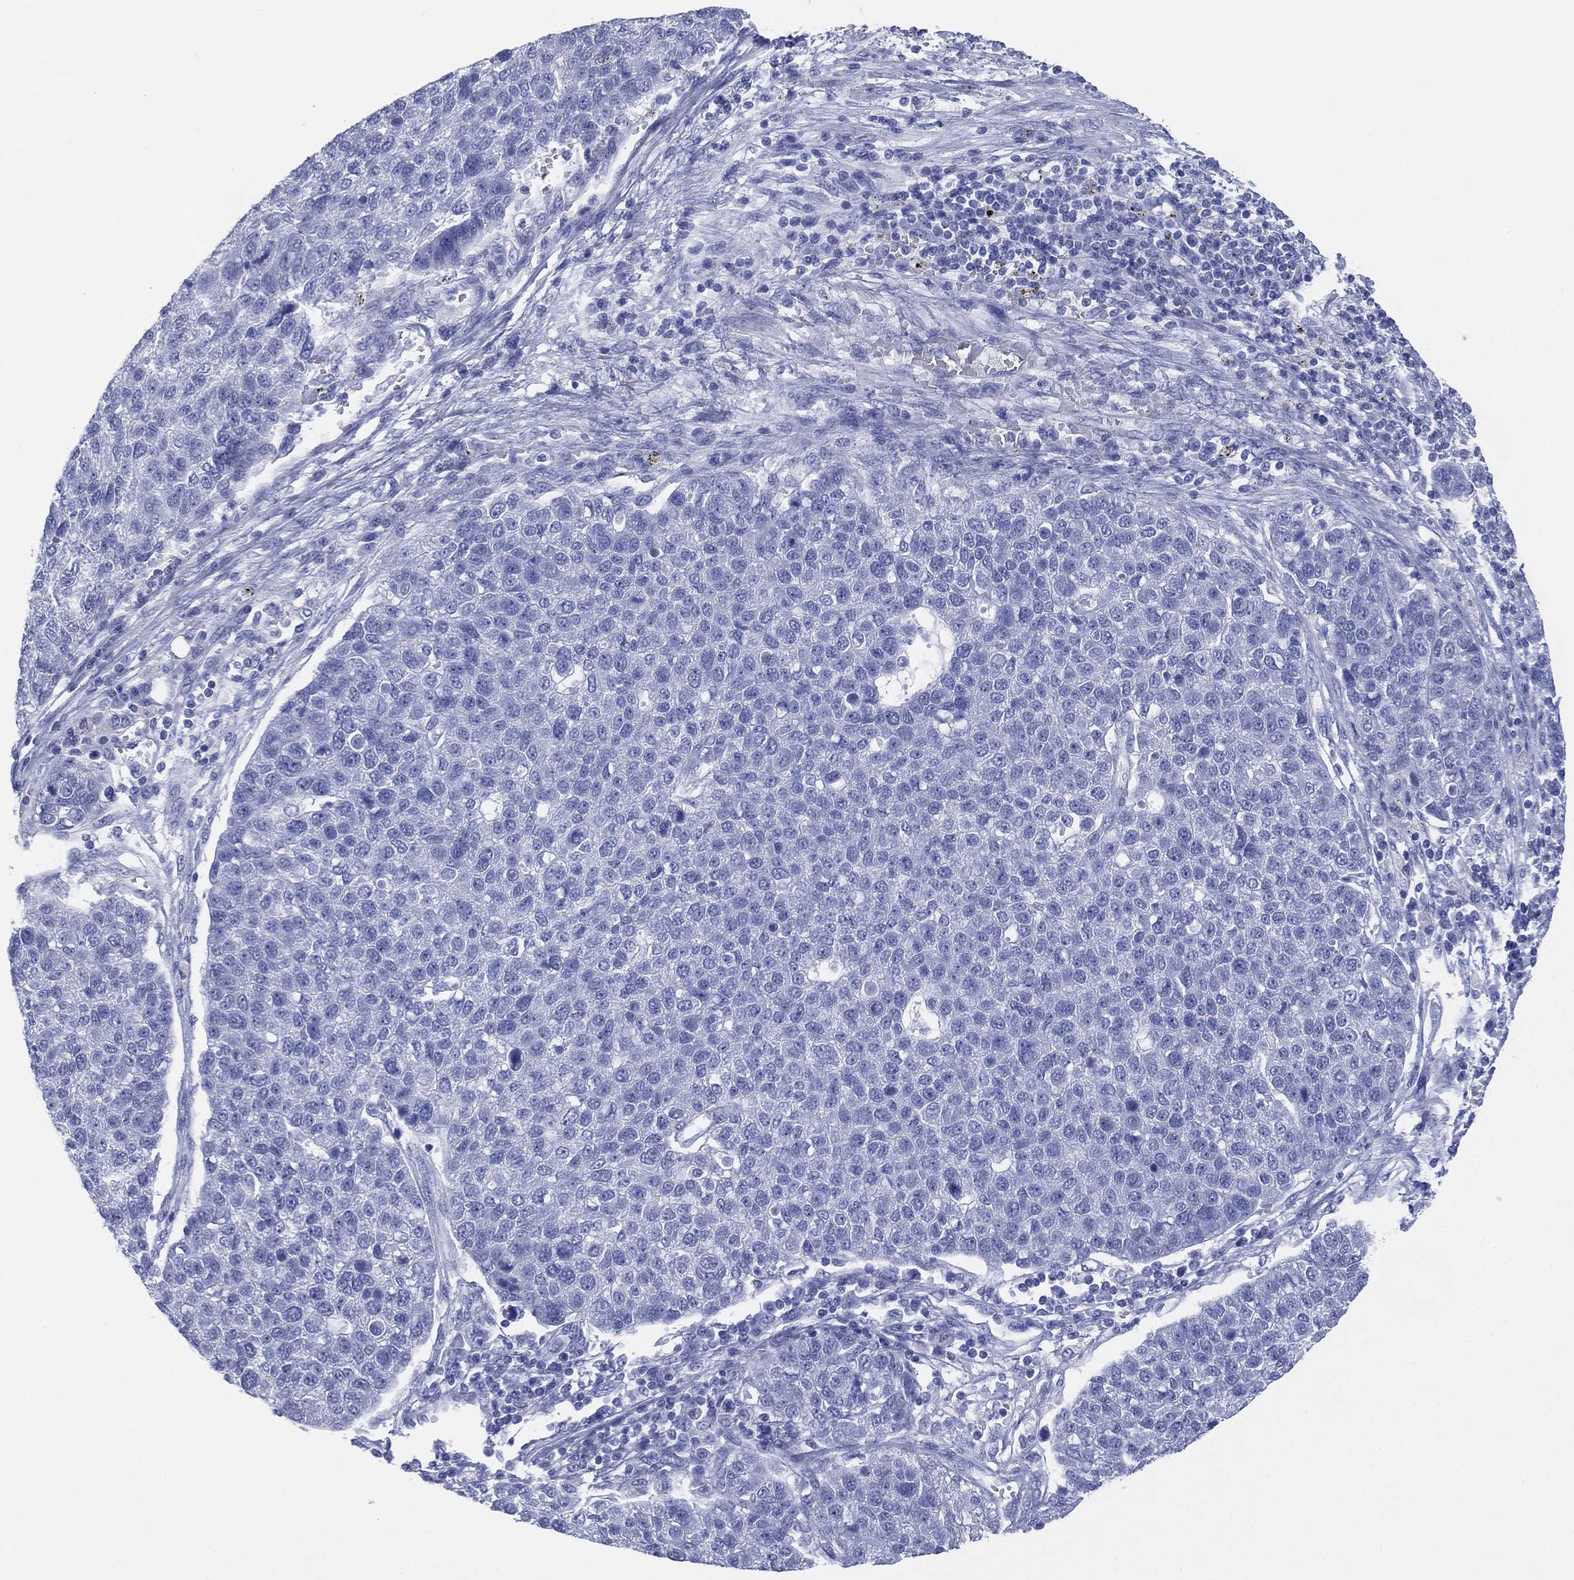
{"staining": {"intensity": "negative", "quantity": "none", "location": "none"}, "tissue": "pancreatic cancer", "cell_type": "Tumor cells", "image_type": "cancer", "snomed": [{"axis": "morphology", "description": "Adenocarcinoma, NOS"}, {"axis": "topography", "description": "Pancreas"}], "caption": "There is no significant positivity in tumor cells of adenocarcinoma (pancreatic).", "gene": "TMEM247", "patient": {"sex": "female", "age": 61}}